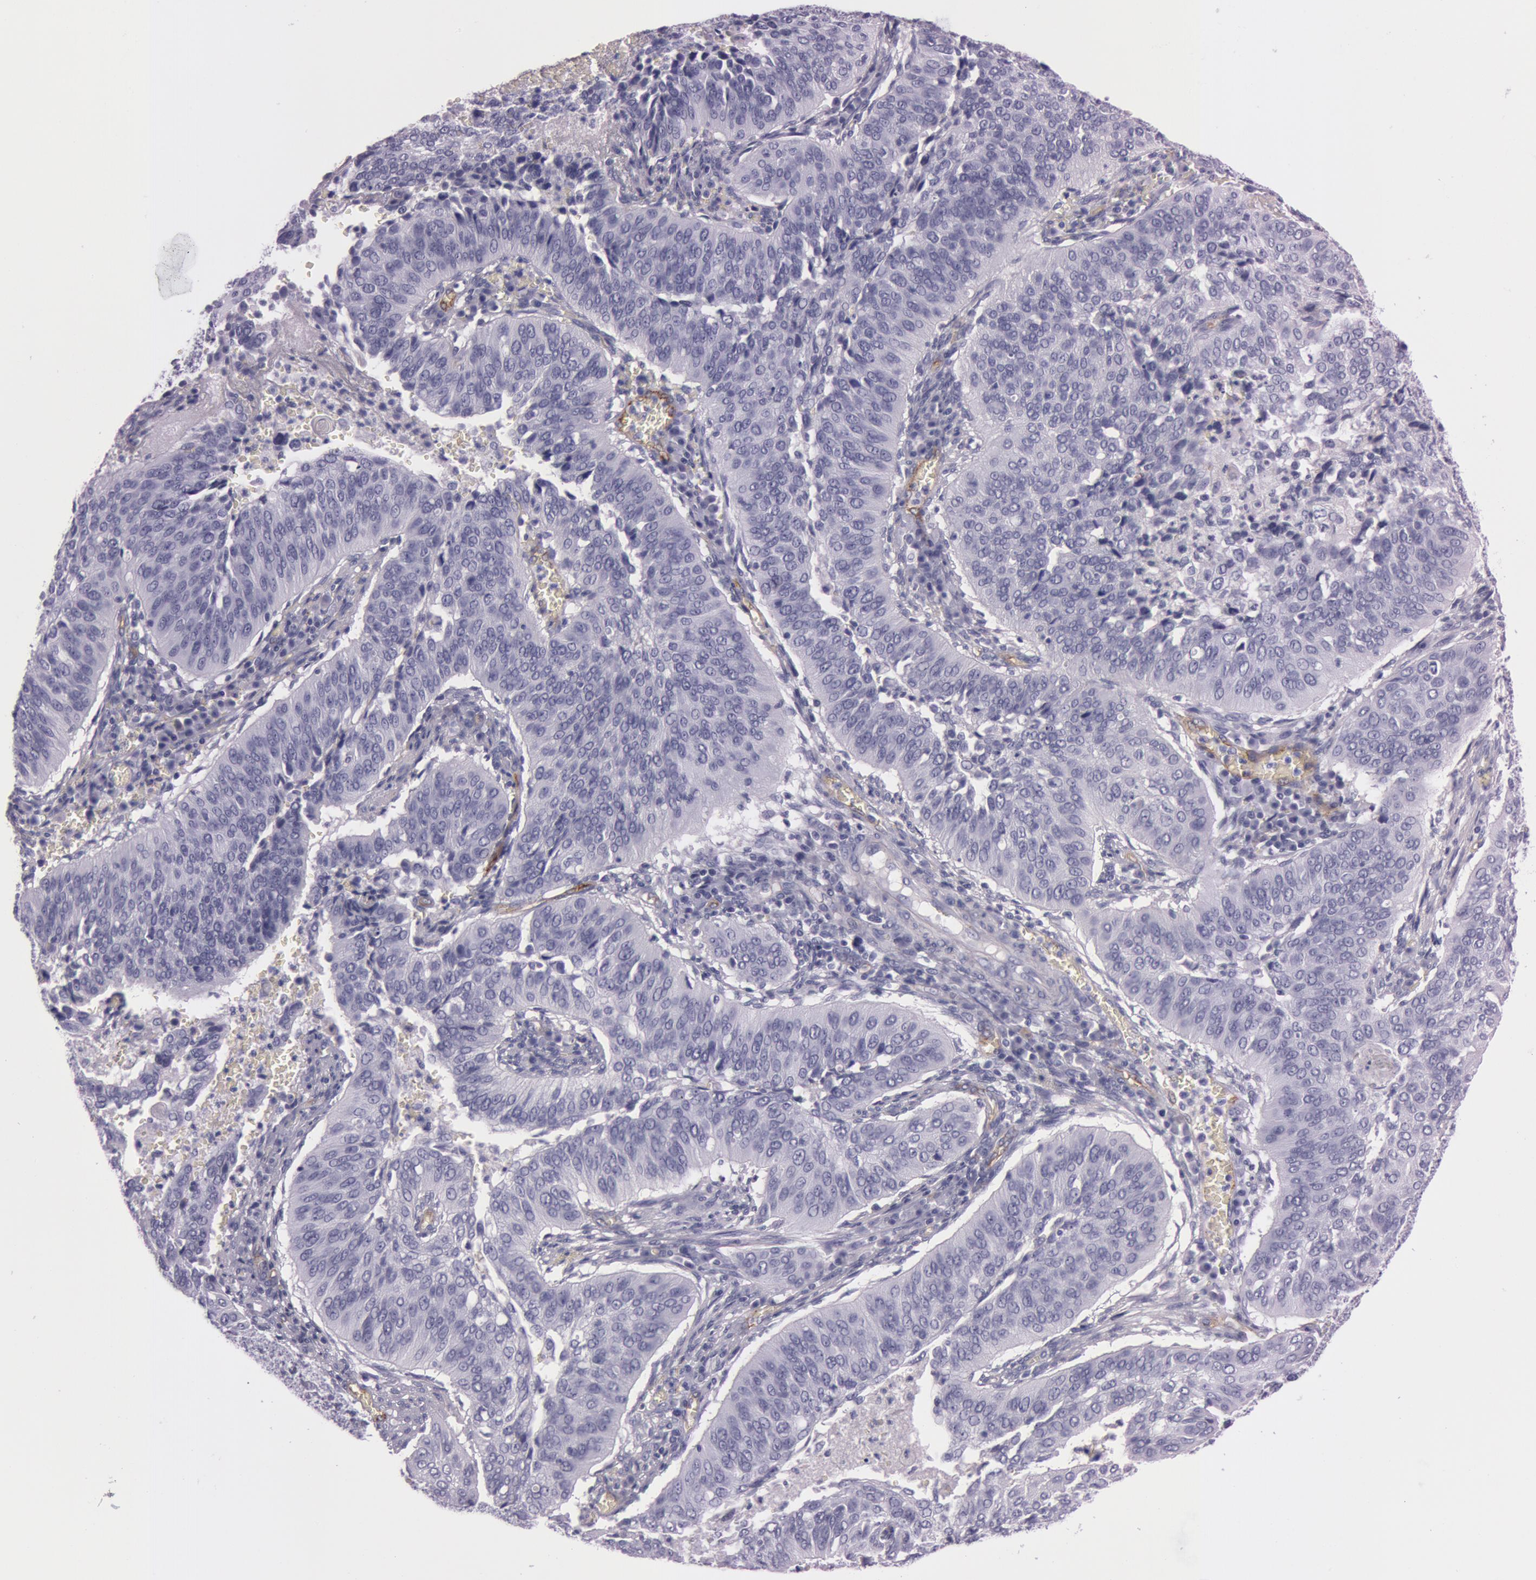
{"staining": {"intensity": "negative", "quantity": "none", "location": "none"}, "tissue": "cervical cancer", "cell_type": "Tumor cells", "image_type": "cancer", "snomed": [{"axis": "morphology", "description": "Squamous cell carcinoma, NOS"}, {"axis": "topography", "description": "Cervix"}], "caption": "A high-resolution histopathology image shows IHC staining of cervical cancer, which demonstrates no significant expression in tumor cells.", "gene": "FOLH1", "patient": {"sex": "female", "age": 39}}